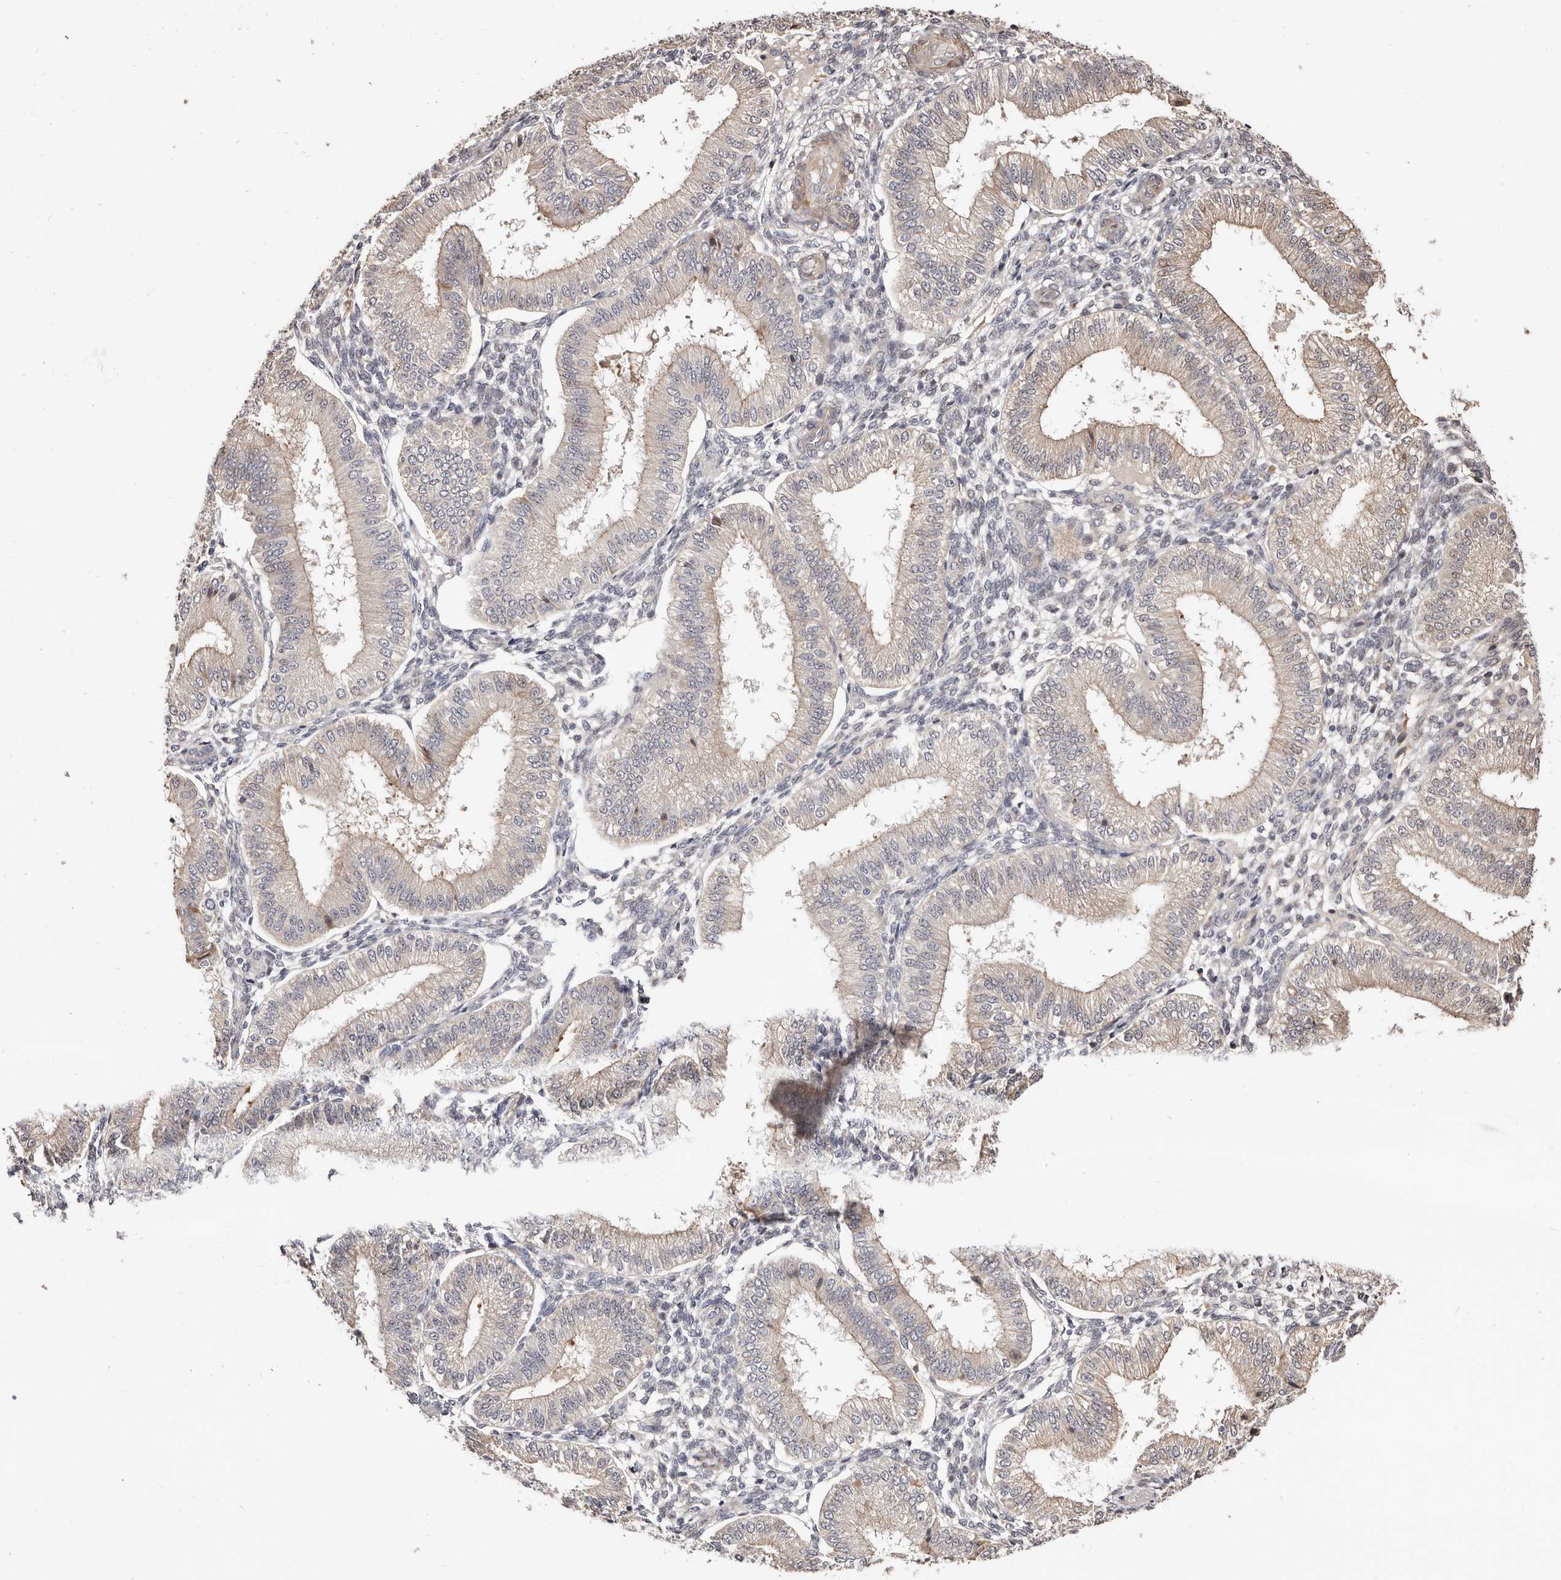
{"staining": {"intensity": "negative", "quantity": "none", "location": "none"}, "tissue": "endometrium", "cell_type": "Cells in endometrial stroma", "image_type": "normal", "snomed": [{"axis": "morphology", "description": "Normal tissue, NOS"}, {"axis": "topography", "description": "Endometrium"}], "caption": "Cells in endometrial stroma show no significant protein positivity in benign endometrium. The staining is performed using DAB (3,3'-diaminobenzidine) brown chromogen with nuclei counter-stained in using hematoxylin.", "gene": "TRIP13", "patient": {"sex": "female", "age": 39}}